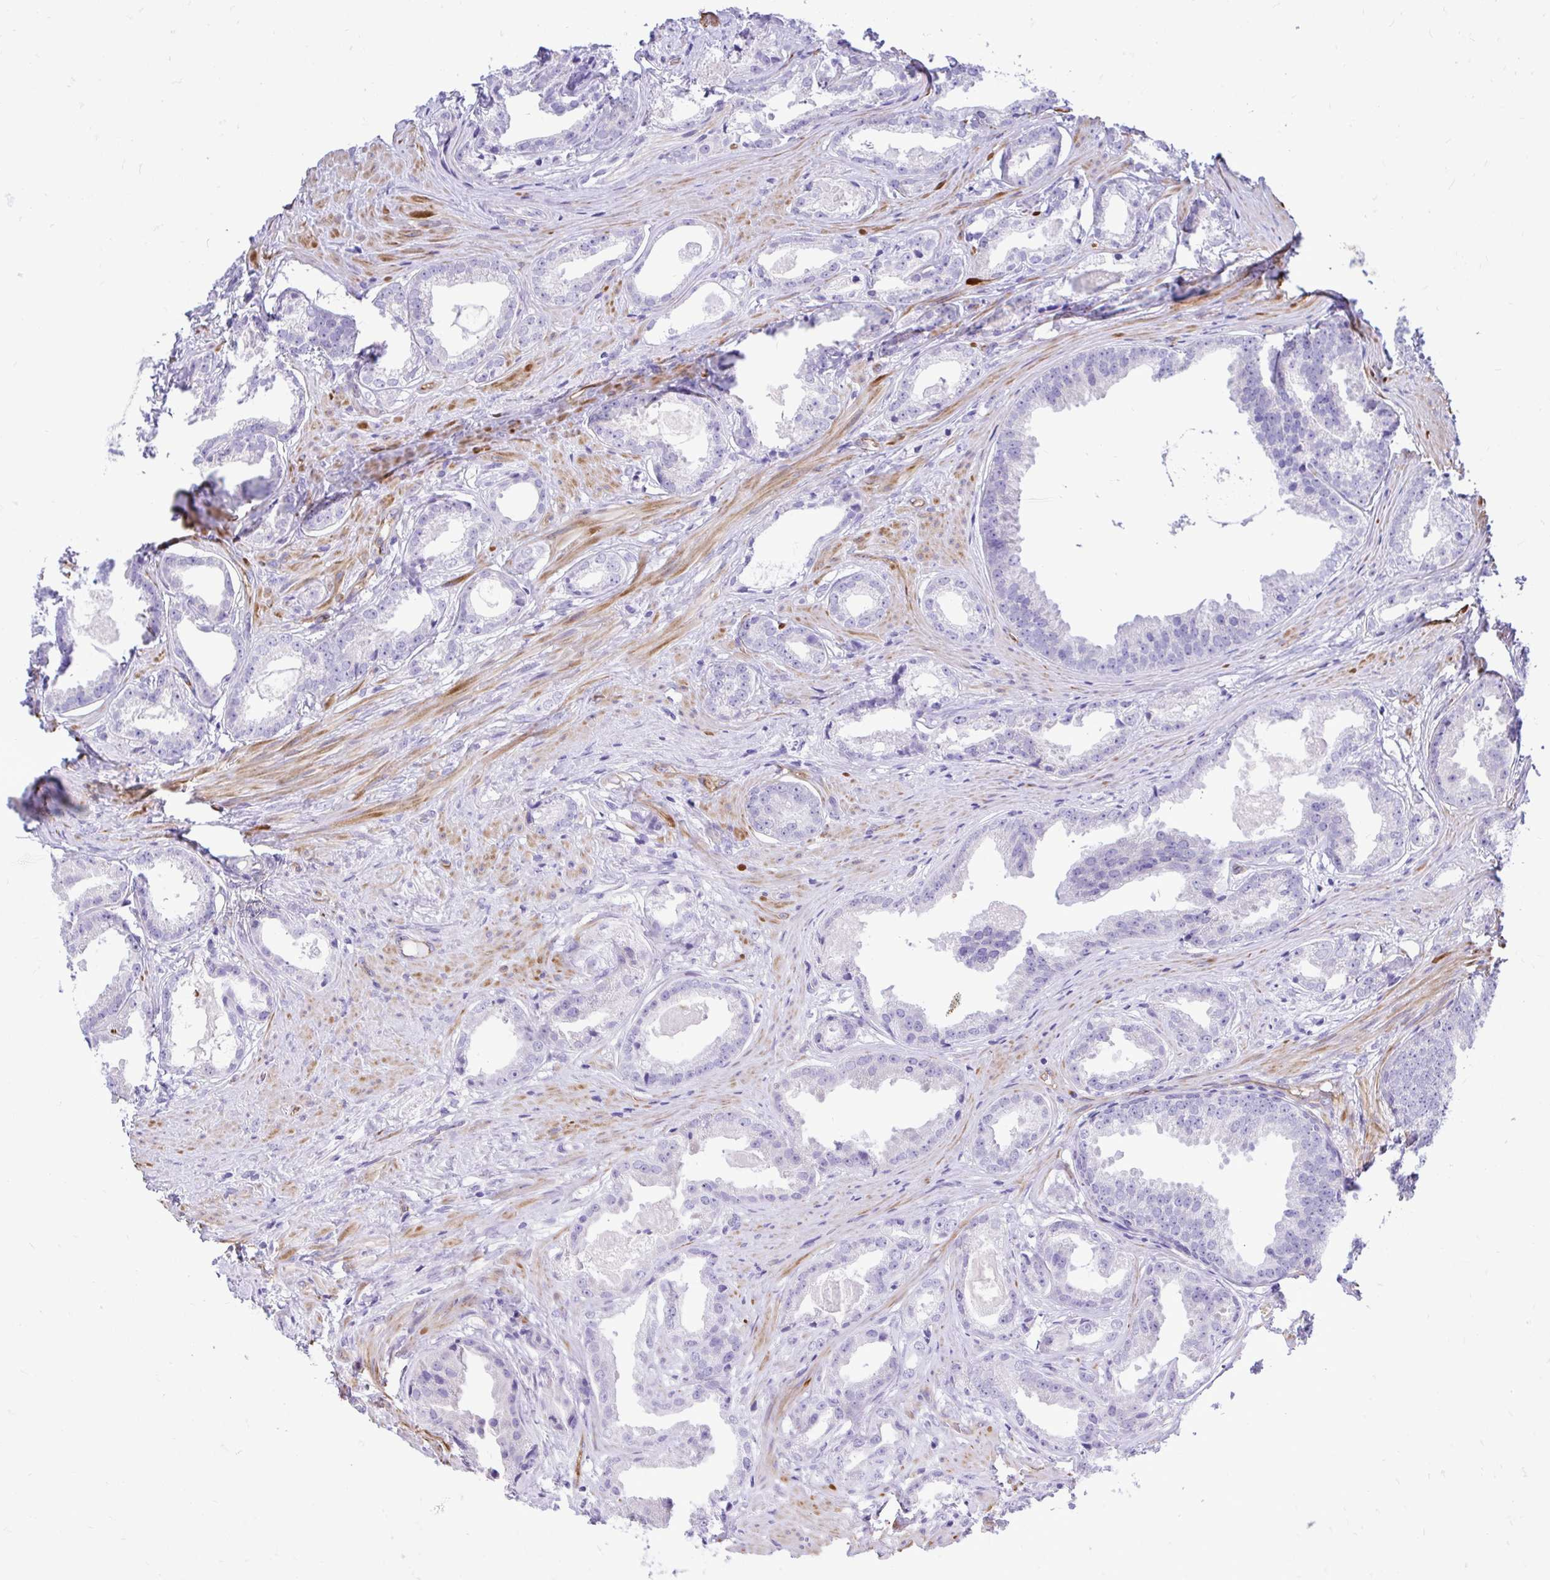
{"staining": {"intensity": "negative", "quantity": "none", "location": "none"}, "tissue": "prostate cancer", "cell_type": "Tumor cells", "image_type": "cancer", "snomed": [{"axis": "morphology", "description": "Adenocarcinoma, Low grade"}, {"axis": "topography", "description": "Prostate"}], "caption": "Immunohistochemistry micrograph of neoplastic tissue: human prostate cancer stained with DAB (3,3'-diaminobenzidine) shows no significant protein expression in tumor cells. (DAB IHC with hematoxylin counter stain).", "gene": "ABCG2", "patient": {"sex": "male", "age": 65}}